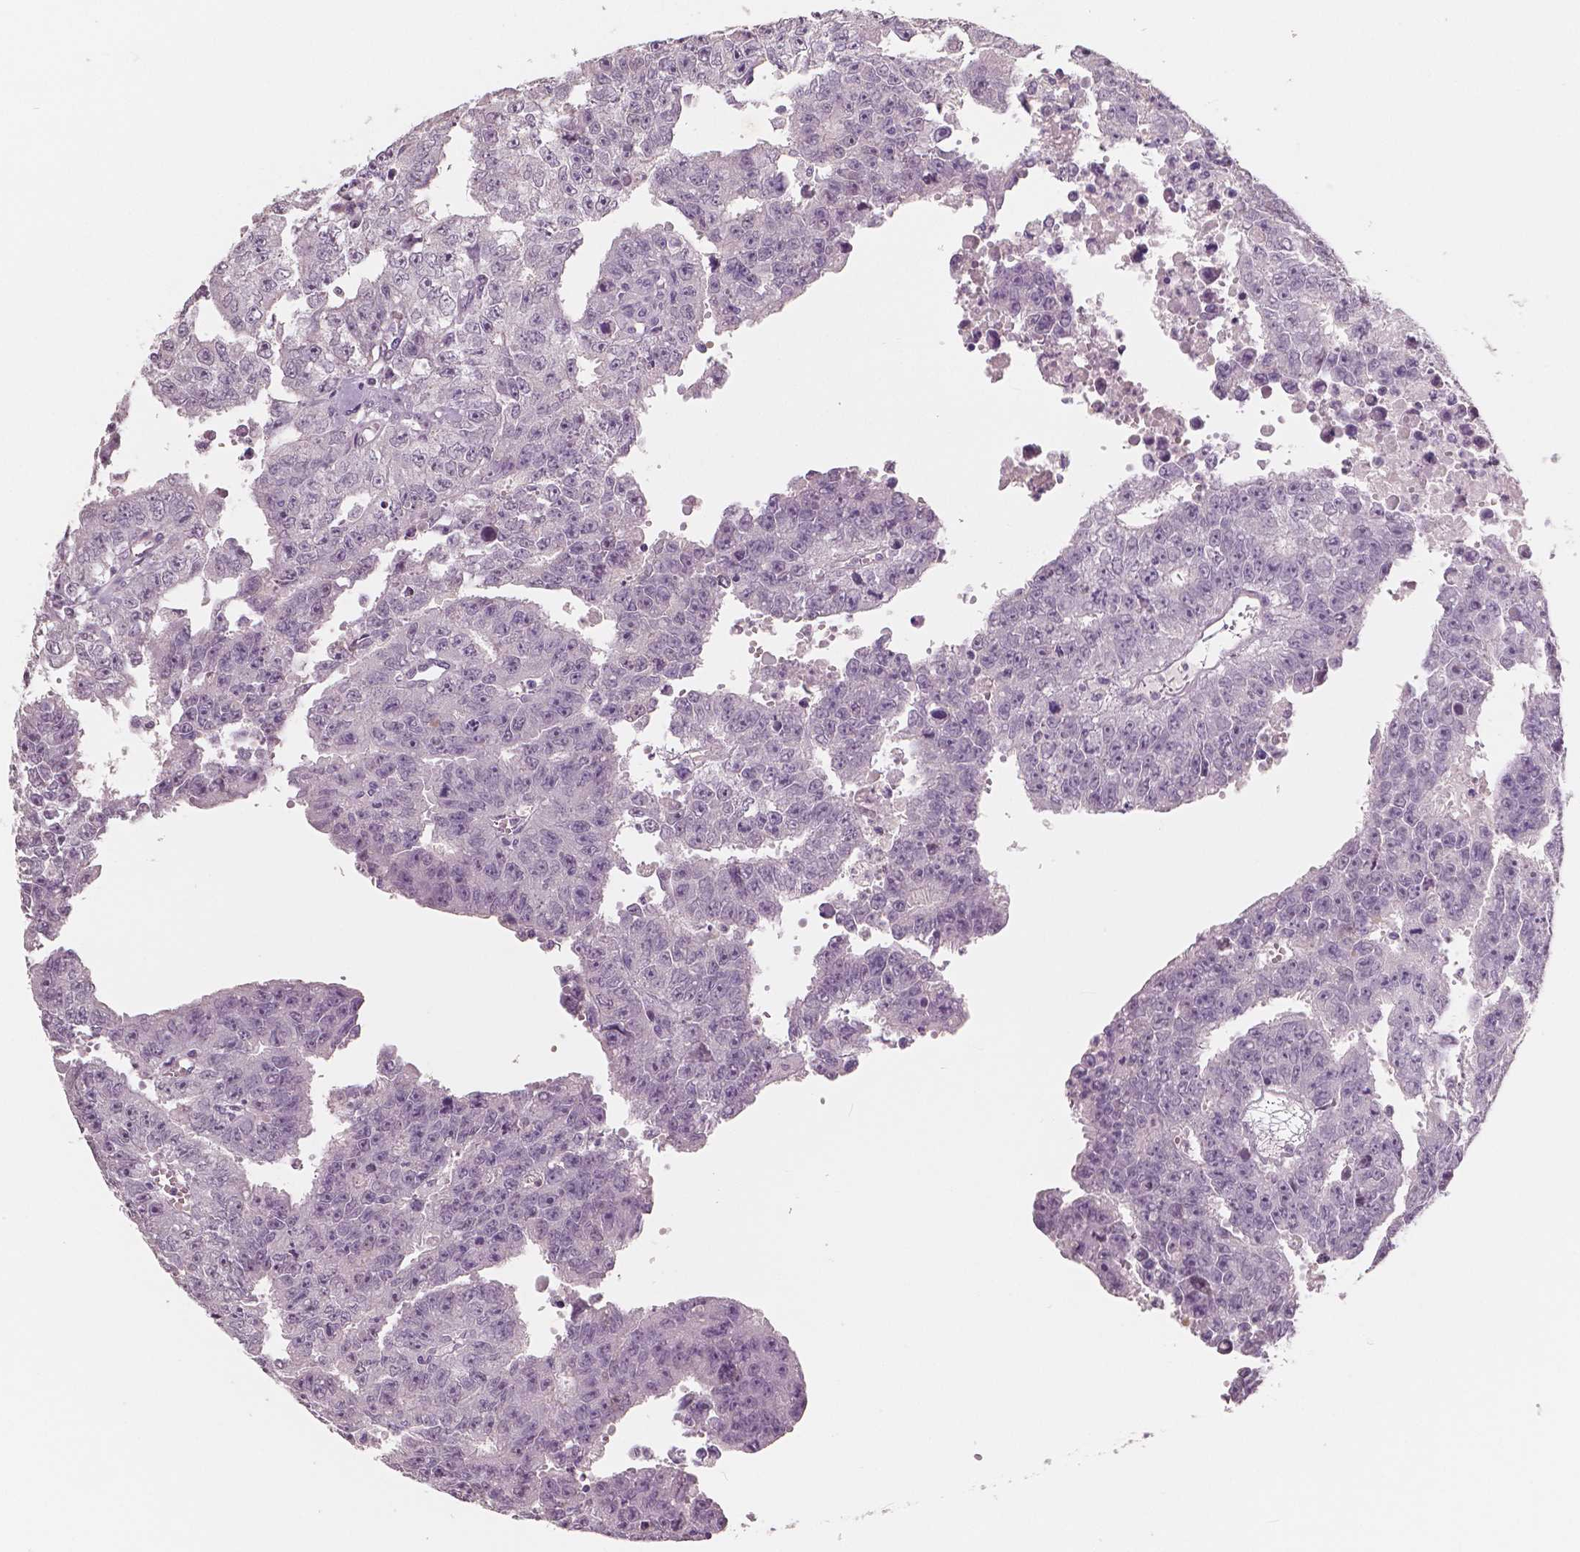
{"staining": {"intensity": "negative", "quantity": "none", "location": "none"}, "tissue": "testis cancer", "cell_type": "Tumor cells", "image_type": "cancer", "snomed": [{"axis": "morphology", "description": "Carcinoma, Embryonal, NOS"}, {"axis": "morphology", "description": "Teratoma, malignant, NOS"}, {"axis": "topography", "description": "Testis"}], "caption": "IHC image of malignant teratoma (testis) stained for a protein (brown), which exhibits no positivity in tumor cells.", "gene": "NECAB1", "patient": {"sex": "male", "age": 24}}